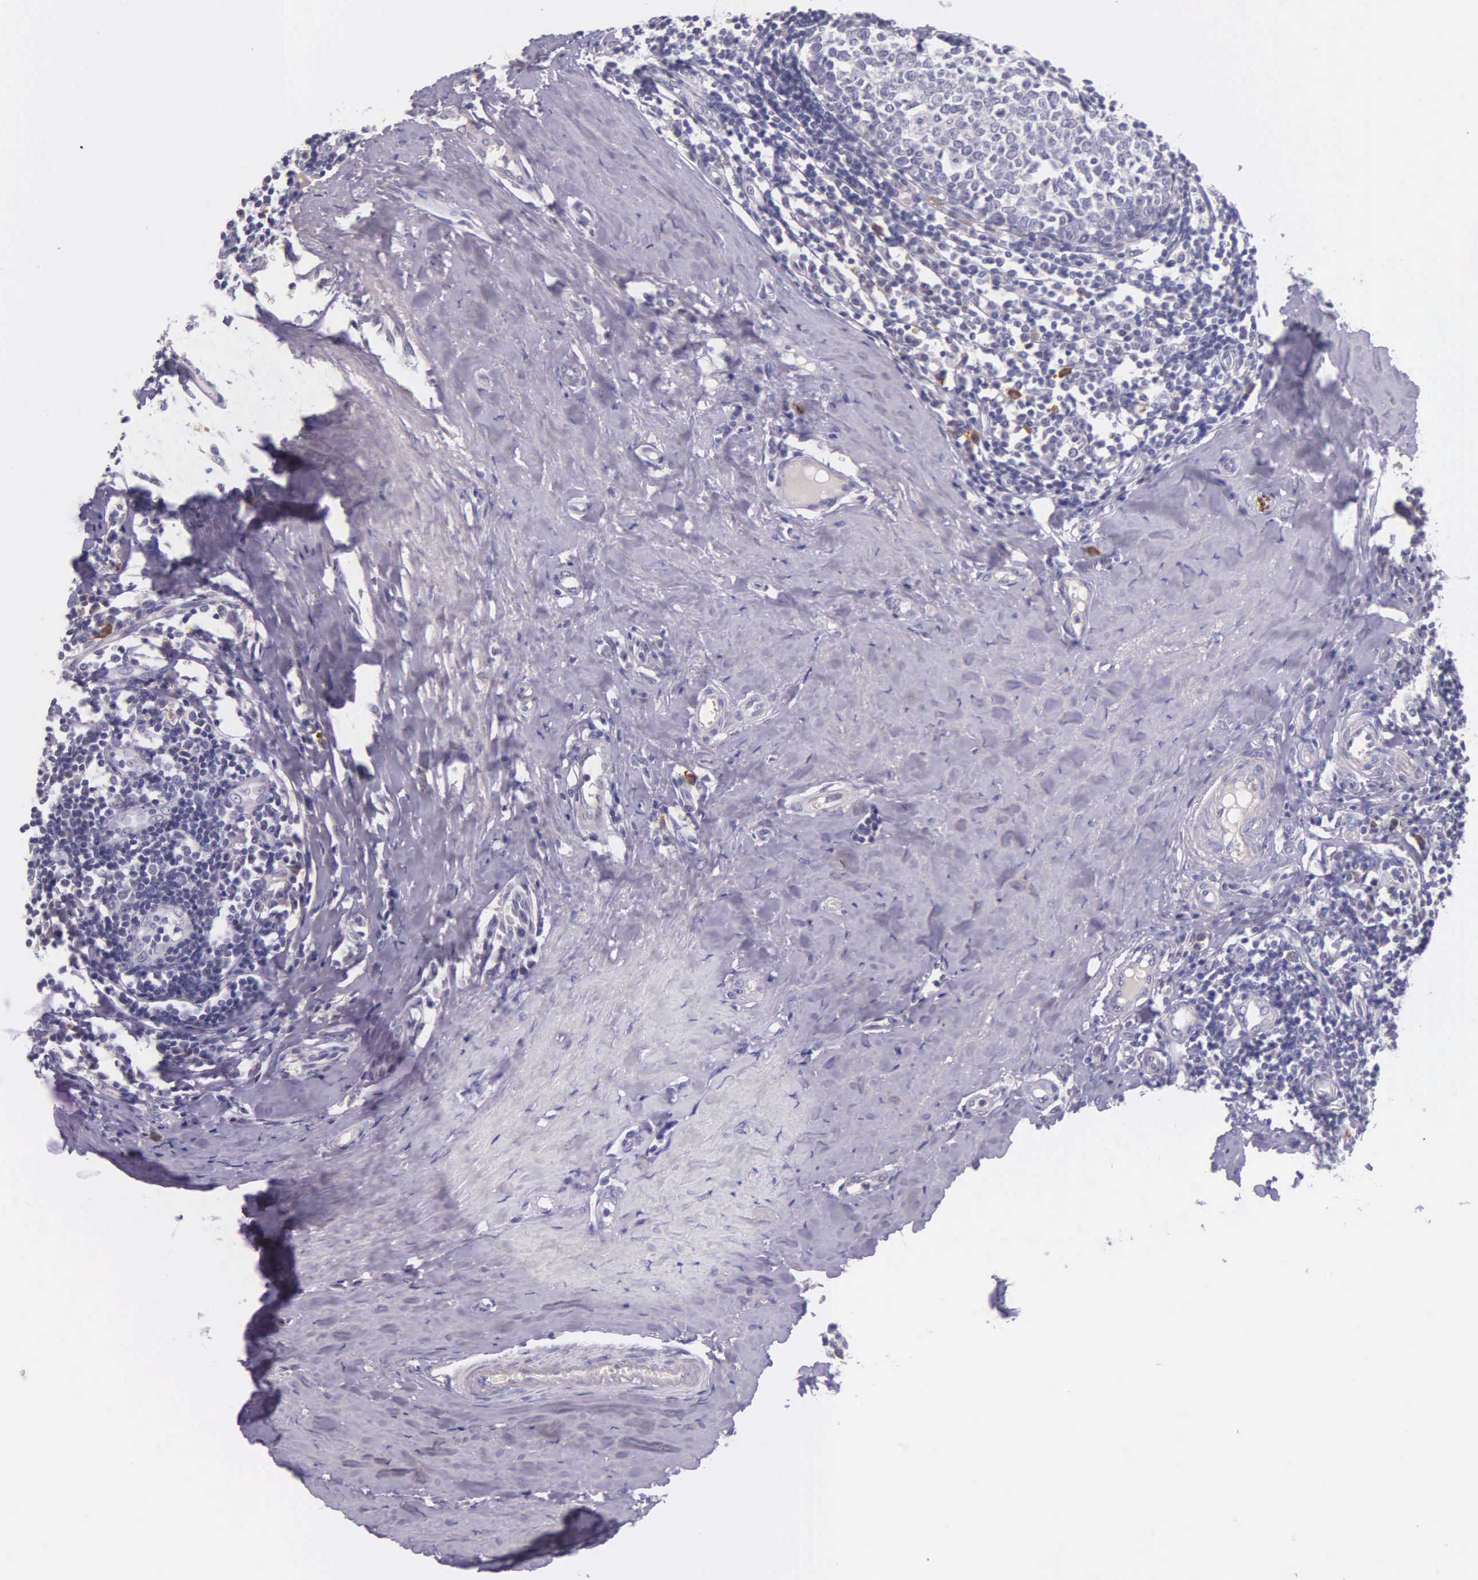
{"staining": {"intensity": "negative", "quantity": "none", "location": "none"}, "tissue": "tonsil", "cell_type": "Germinal center cells", "image_type": "normal", "snomed": [{"axis": "morphology", "description": "Normal tissue, NOS"}, {"axis": "topography", "description": "Tonsil"}], "caption": "The image demonstrates no significant staining in germinal center cells of tonsil. Brightfield microscopy of immunohistochemistry stained with DAB (brown) and hematoxylin (blue), captured at high magnification.", "gene": "THSD7A", "patient": {"sex": "female", "age": 41}}